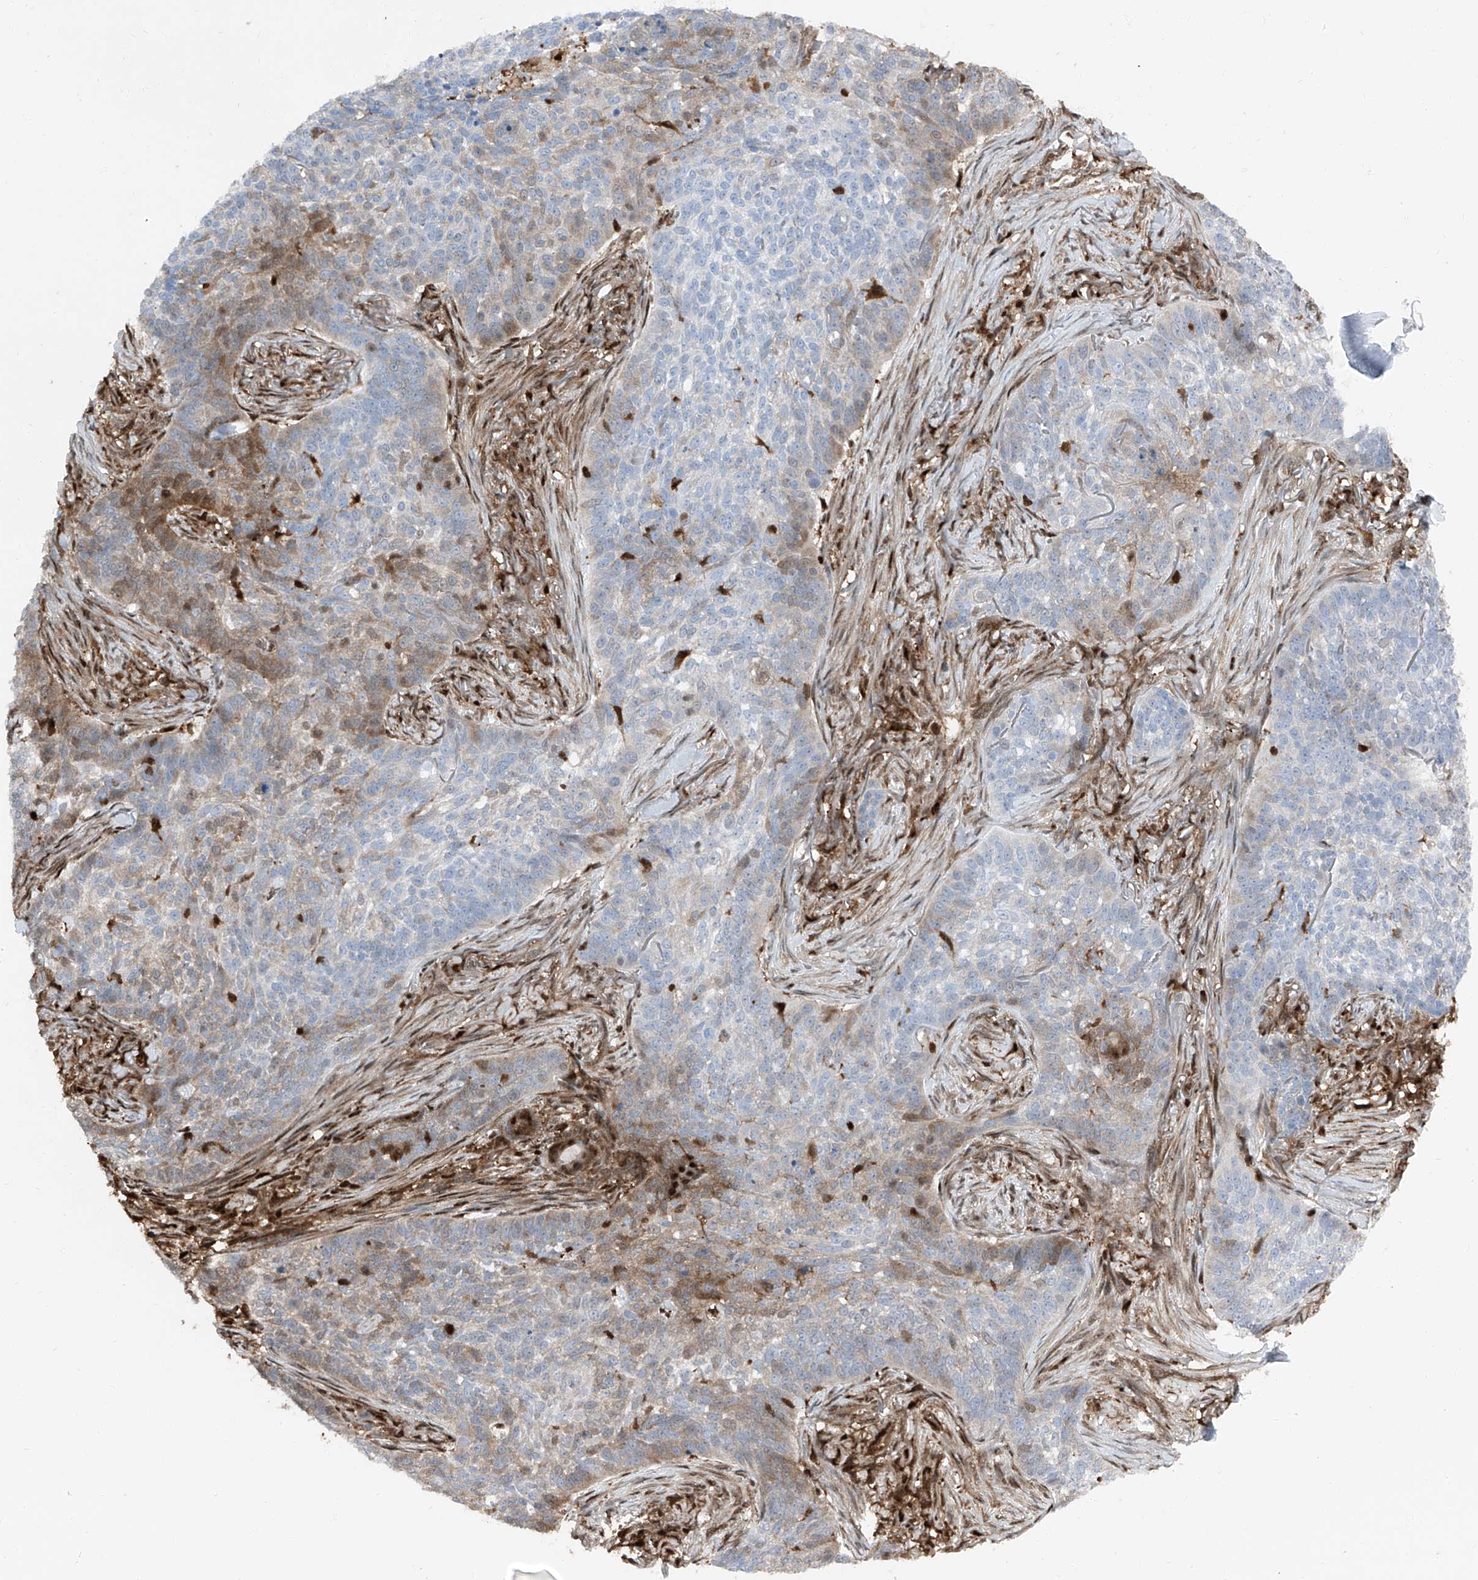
{"staining": {"intensity": "moderate", "quantity": "<25%", "location": "cytoplasmic/membranous,nuclear"}, "tissue": "skin cancer", "cell_type": "Tumor cells", "image_type": "cancer", "snomed": [{"axis": "morphology", "description": "Basal cell carcinoma"}, {"axis": "topography", "description": "Skin"}], "caption": "Skin cancer (basal cell carcinoma) stained with a brown dye reveals moderate cytoplasmic/membranous and nuclear positive positivity in approximately <25% of tumor cells.", "gene": "PSMB10", "patient": {"sex": "male", "age": 85}}